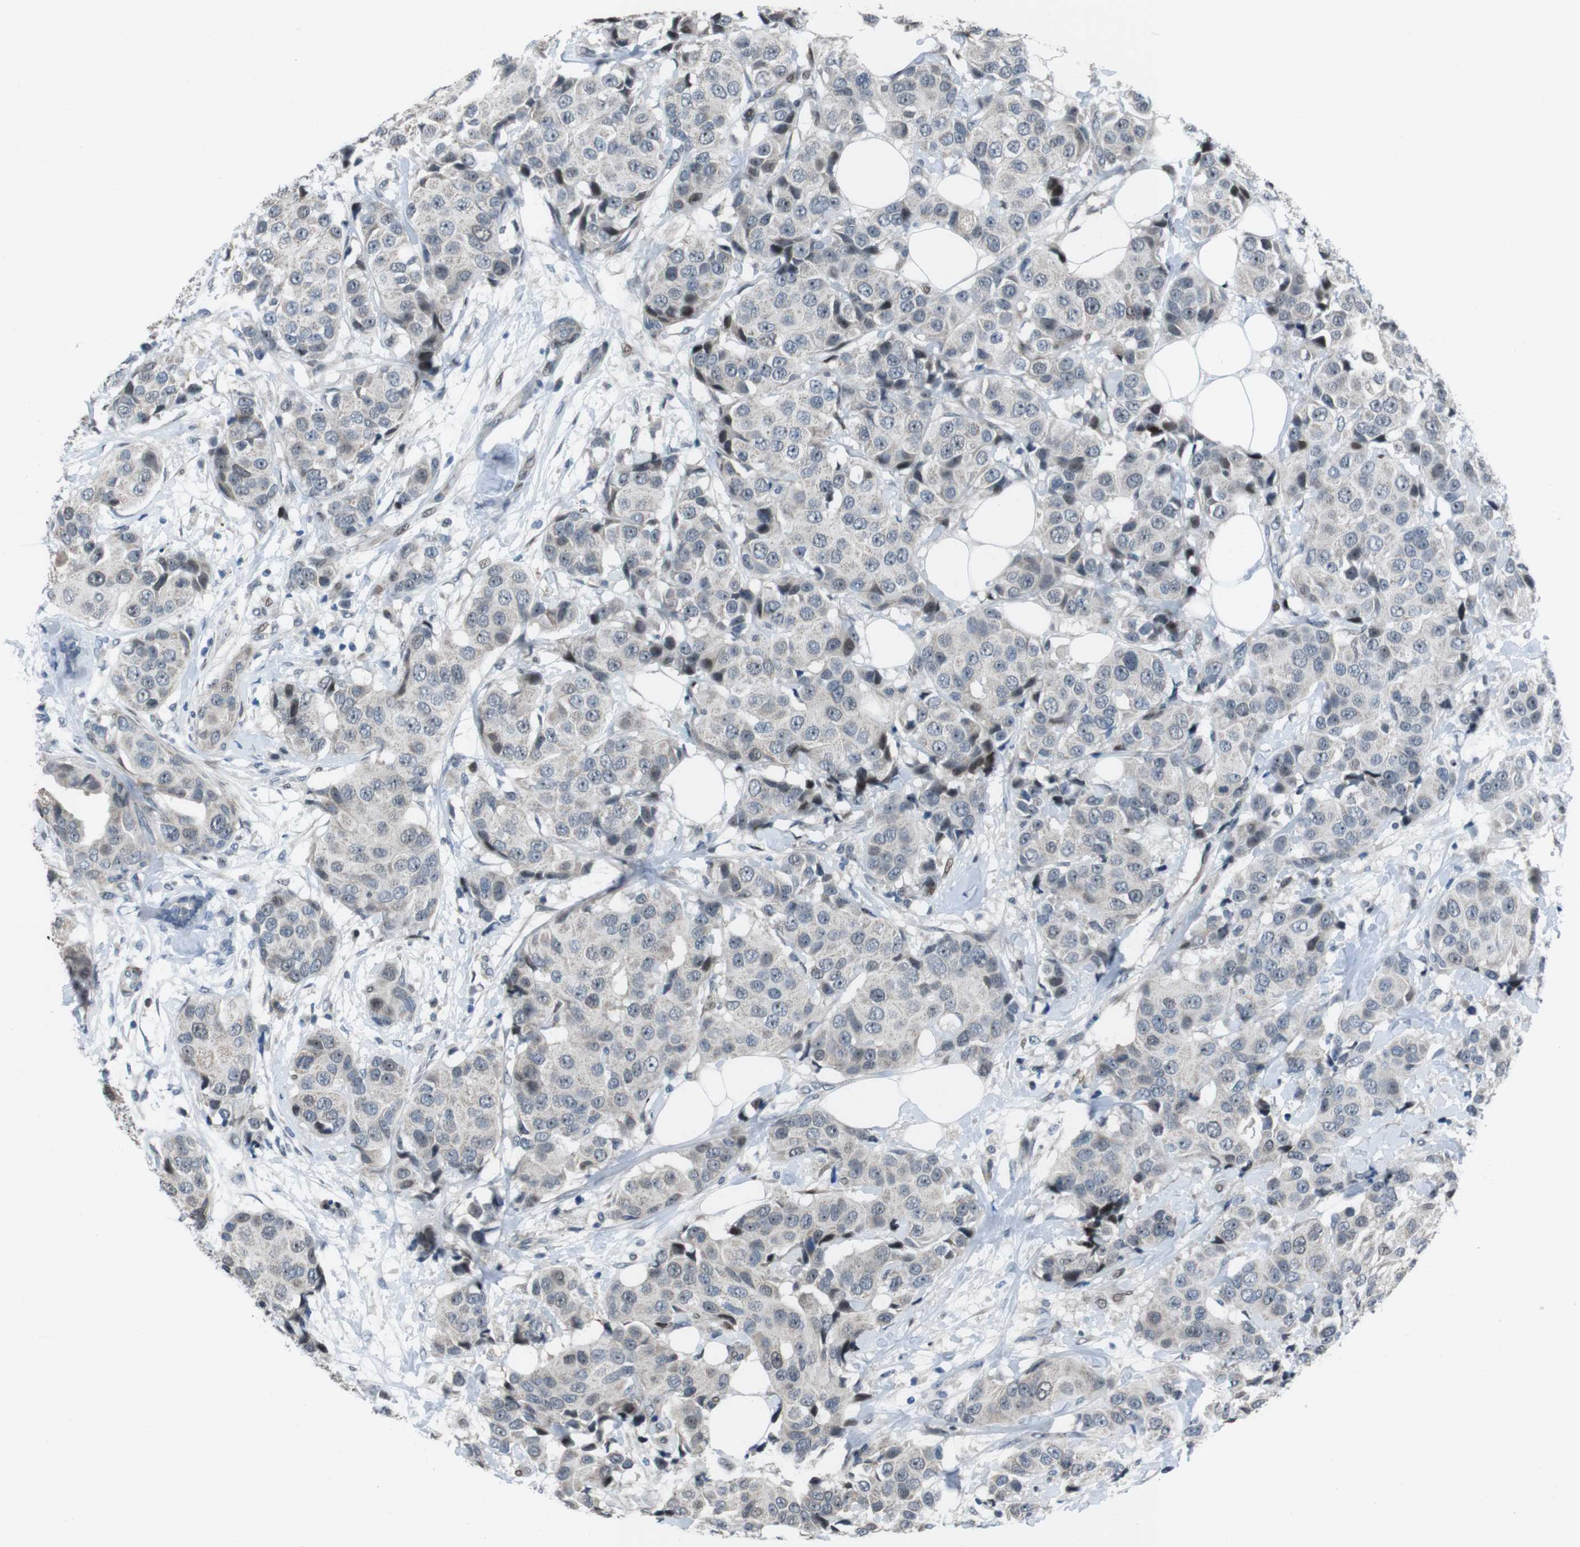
{"staining": {"intensity": "weak", "quantity": "<25%", "location": "nuclear"}, "tissue": "breast cancer", "cell_type": "Tumor cells", "image_type": "cancer", "snomed": [{"axis": "morphology", "description": "Normal tissue, NOS"}, {"axis": "morphology", "description": "Duct carcinoma"}, {"axis": "topography", "description": "Breast"}], "caption": "An immunohistochemistry micrograph of intraductal carcinoma (breast) is shown. There is no staining in tumor cells of intraductal carcinoma (breast).", "gene": "PBRM1", "patient": {"sex": "female", "age": 39}}